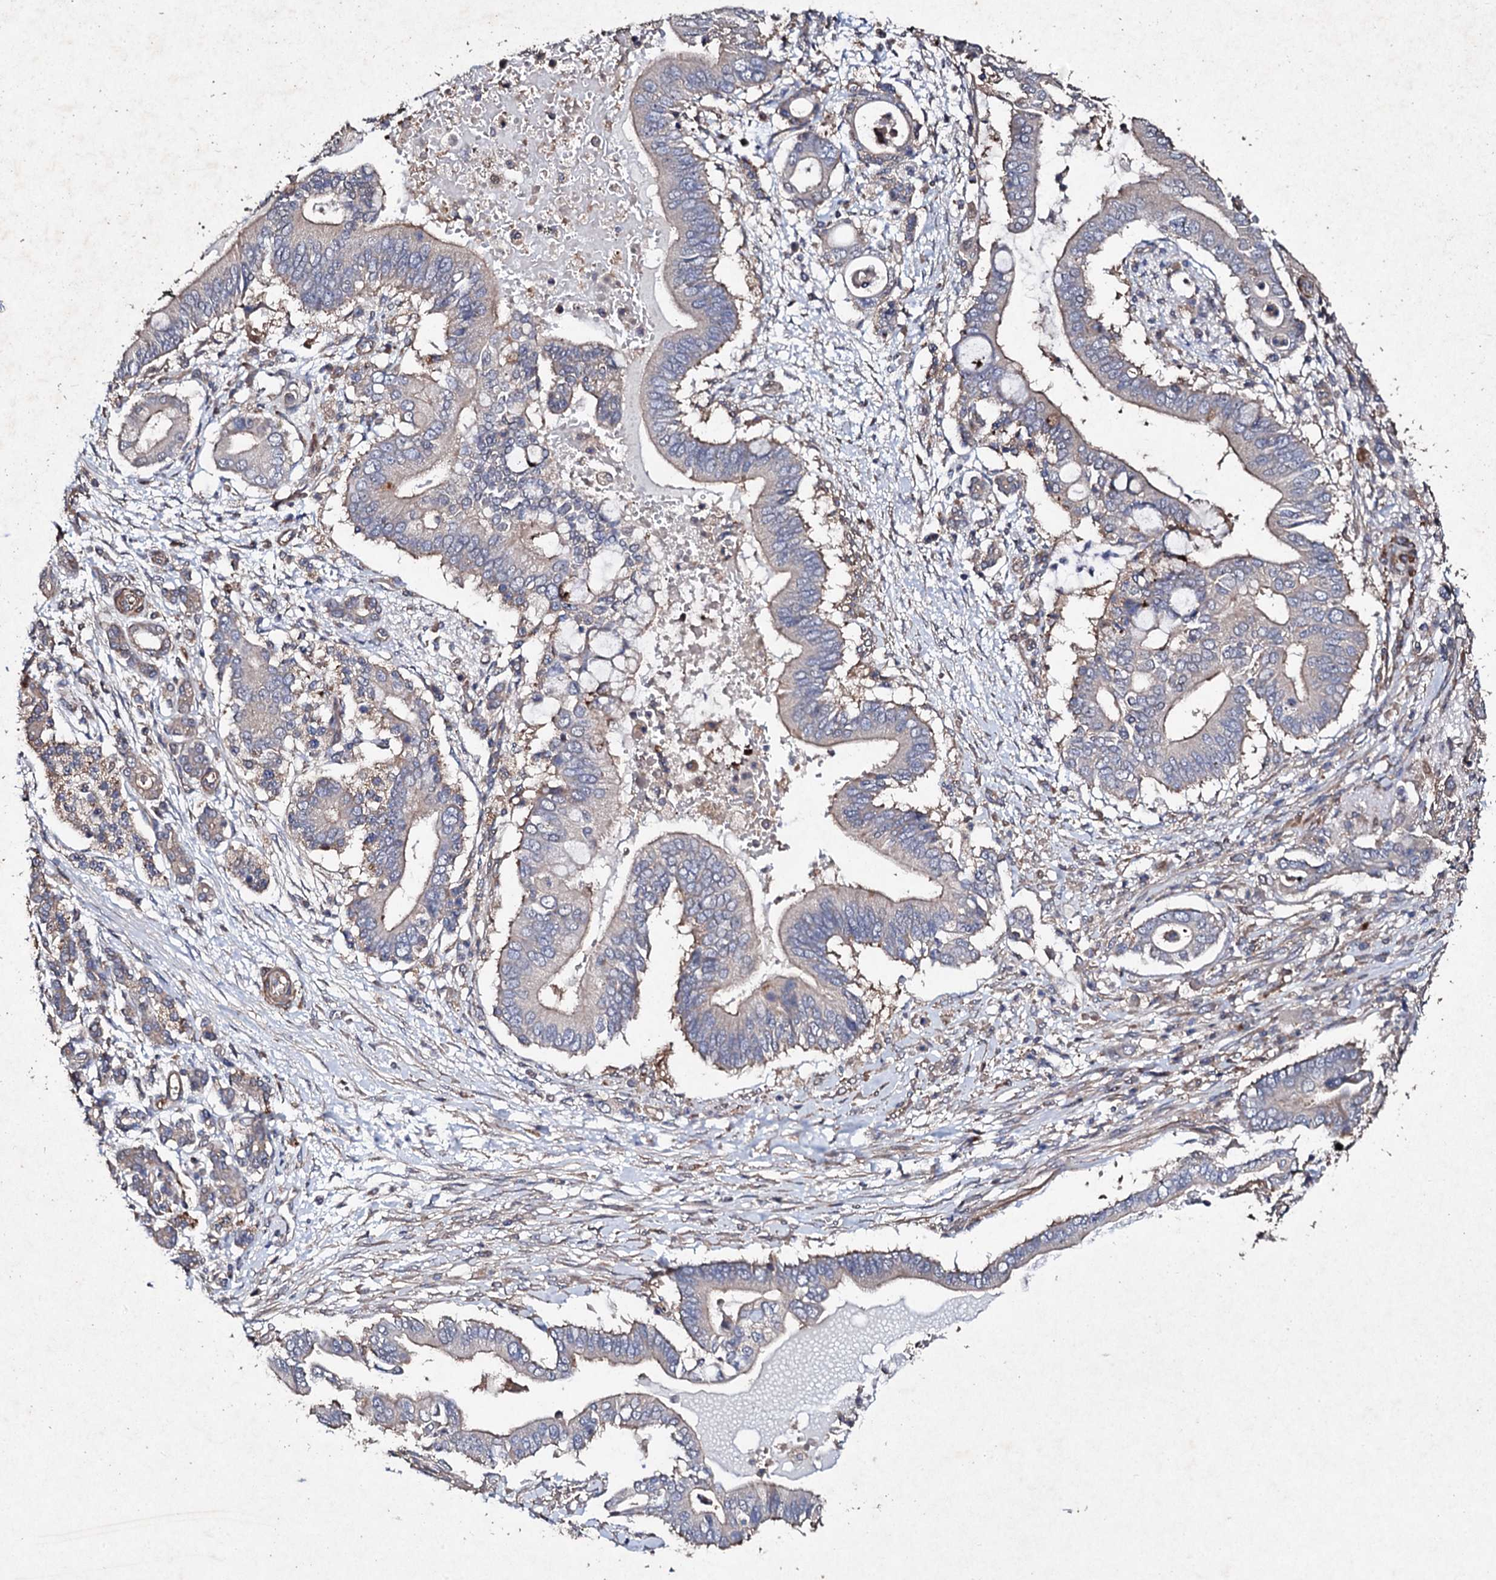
{"staining": {"intensity": "weak", "quantity": "<25%", "location": "cytoplasmic/membranous"}, "tissue": "pancreatic cancer", "cell_type": "Tumor cells", "image_type": "cancer", "snomed": [{"axis": "morphology", "description": "Adenocarcinoma, NOS"}, {"axis": "topography", "description": "Pancreas"}], "caption": "Photomicrograph shows no protein staining in tumor cells of pancreatic cancer (adenocarcinoma) tissue.", "gene": "MOCOS", "patient": {"sex": "male", "age": 68}}